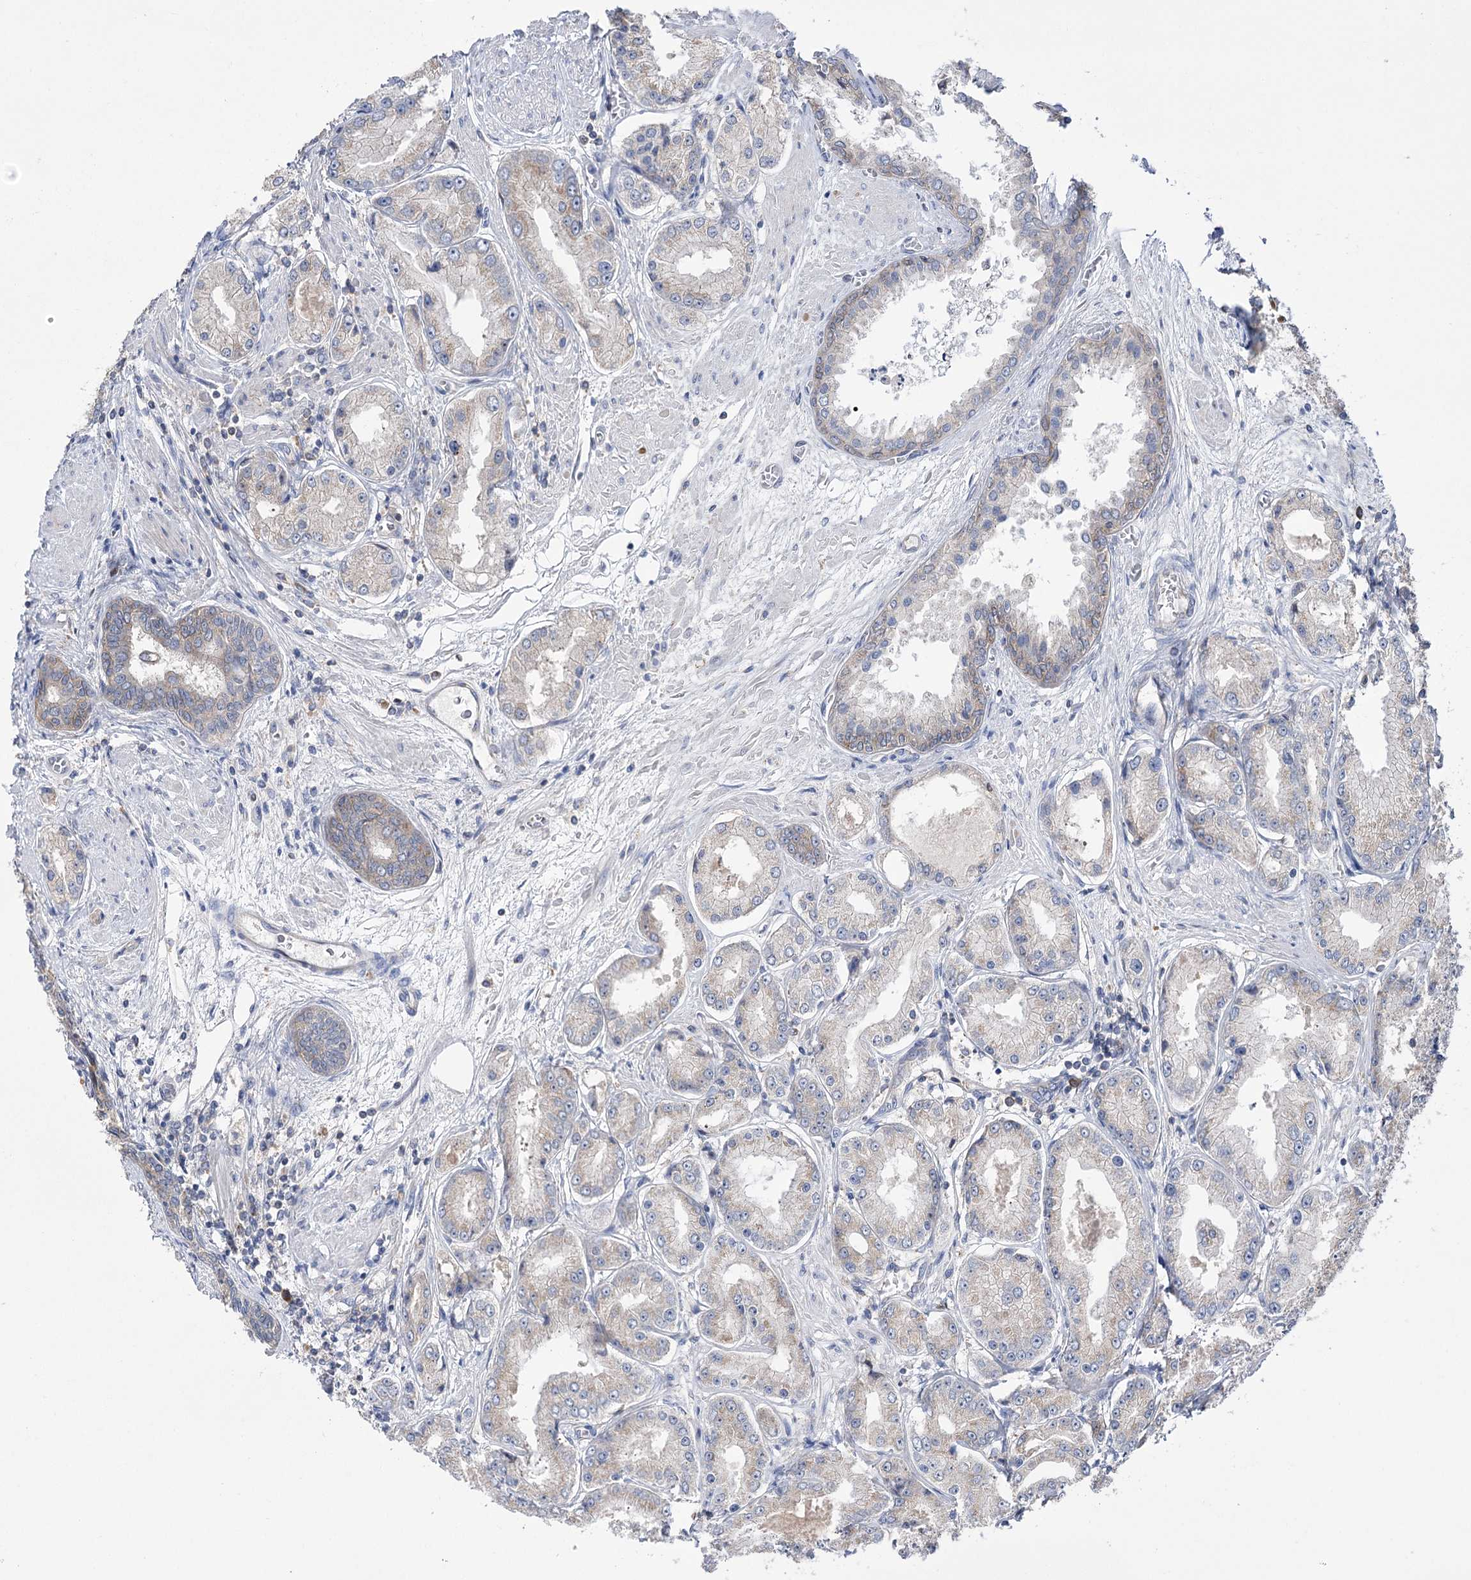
{"staining": {"intensity": "negative", "quantity": "none", "location": "none"}, "tissue": "prostate cancer", "cell_type": "Tumor cells", "image_type": "cancer", "snomed": [{"axis": "morphology", "description": "Adenocarcinoma, High grade"}, {"axis": "topography", "description": "Prostate"}], "caption": "Immunohistochemistry (IHC) histopathology image of neoplastic tissue: prostate adenocarcinoma (high-grade) stained with DAB (3,3'-diaminobenzidine) displays no significant protein expression in tumor cells. (DAB immunohistochemistry, high magnification).", "gene": "ZNF622", "patient": {"sex": "male", "age": 59}}